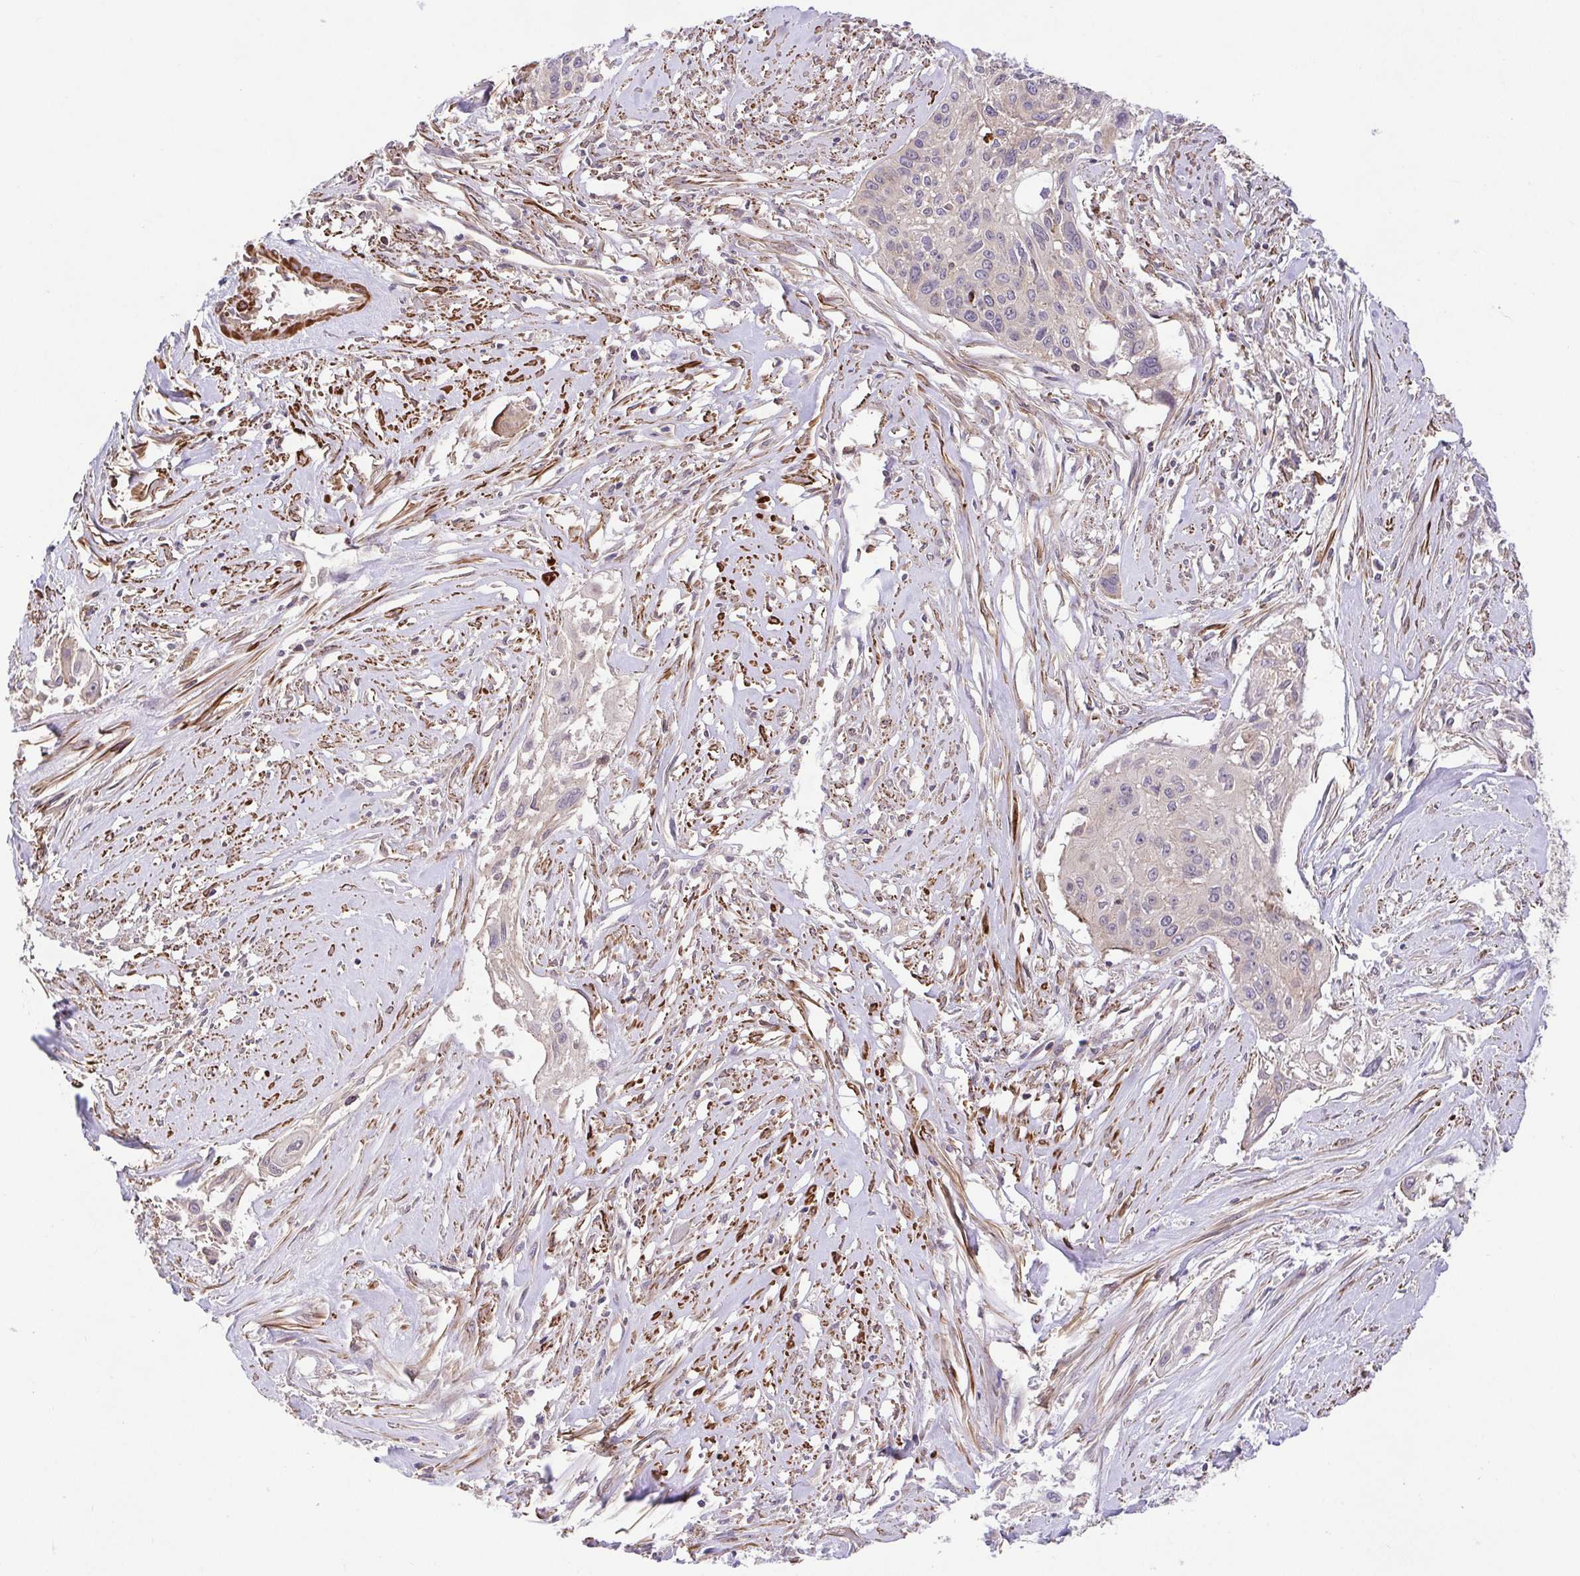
{"staining": {"intensity": "negative", "quantity": "none", "location": "none"}, "tissue": "cervical cancer", "cell_type": "Tumor cells", "image_type": "cancer", "snomed": [{"axis": "morphology", "description": "Squamous cell carcinoma, NOS"}, {"axis": "topography", "description": "Cervix"}], "caption": "Immunohistochemistry (IHC) of squamous cell carcinoma (cervical) exhibits no positivity in tumor cells.", "gene": "IDE", "patient": {"sex": "female", "age": 49}}